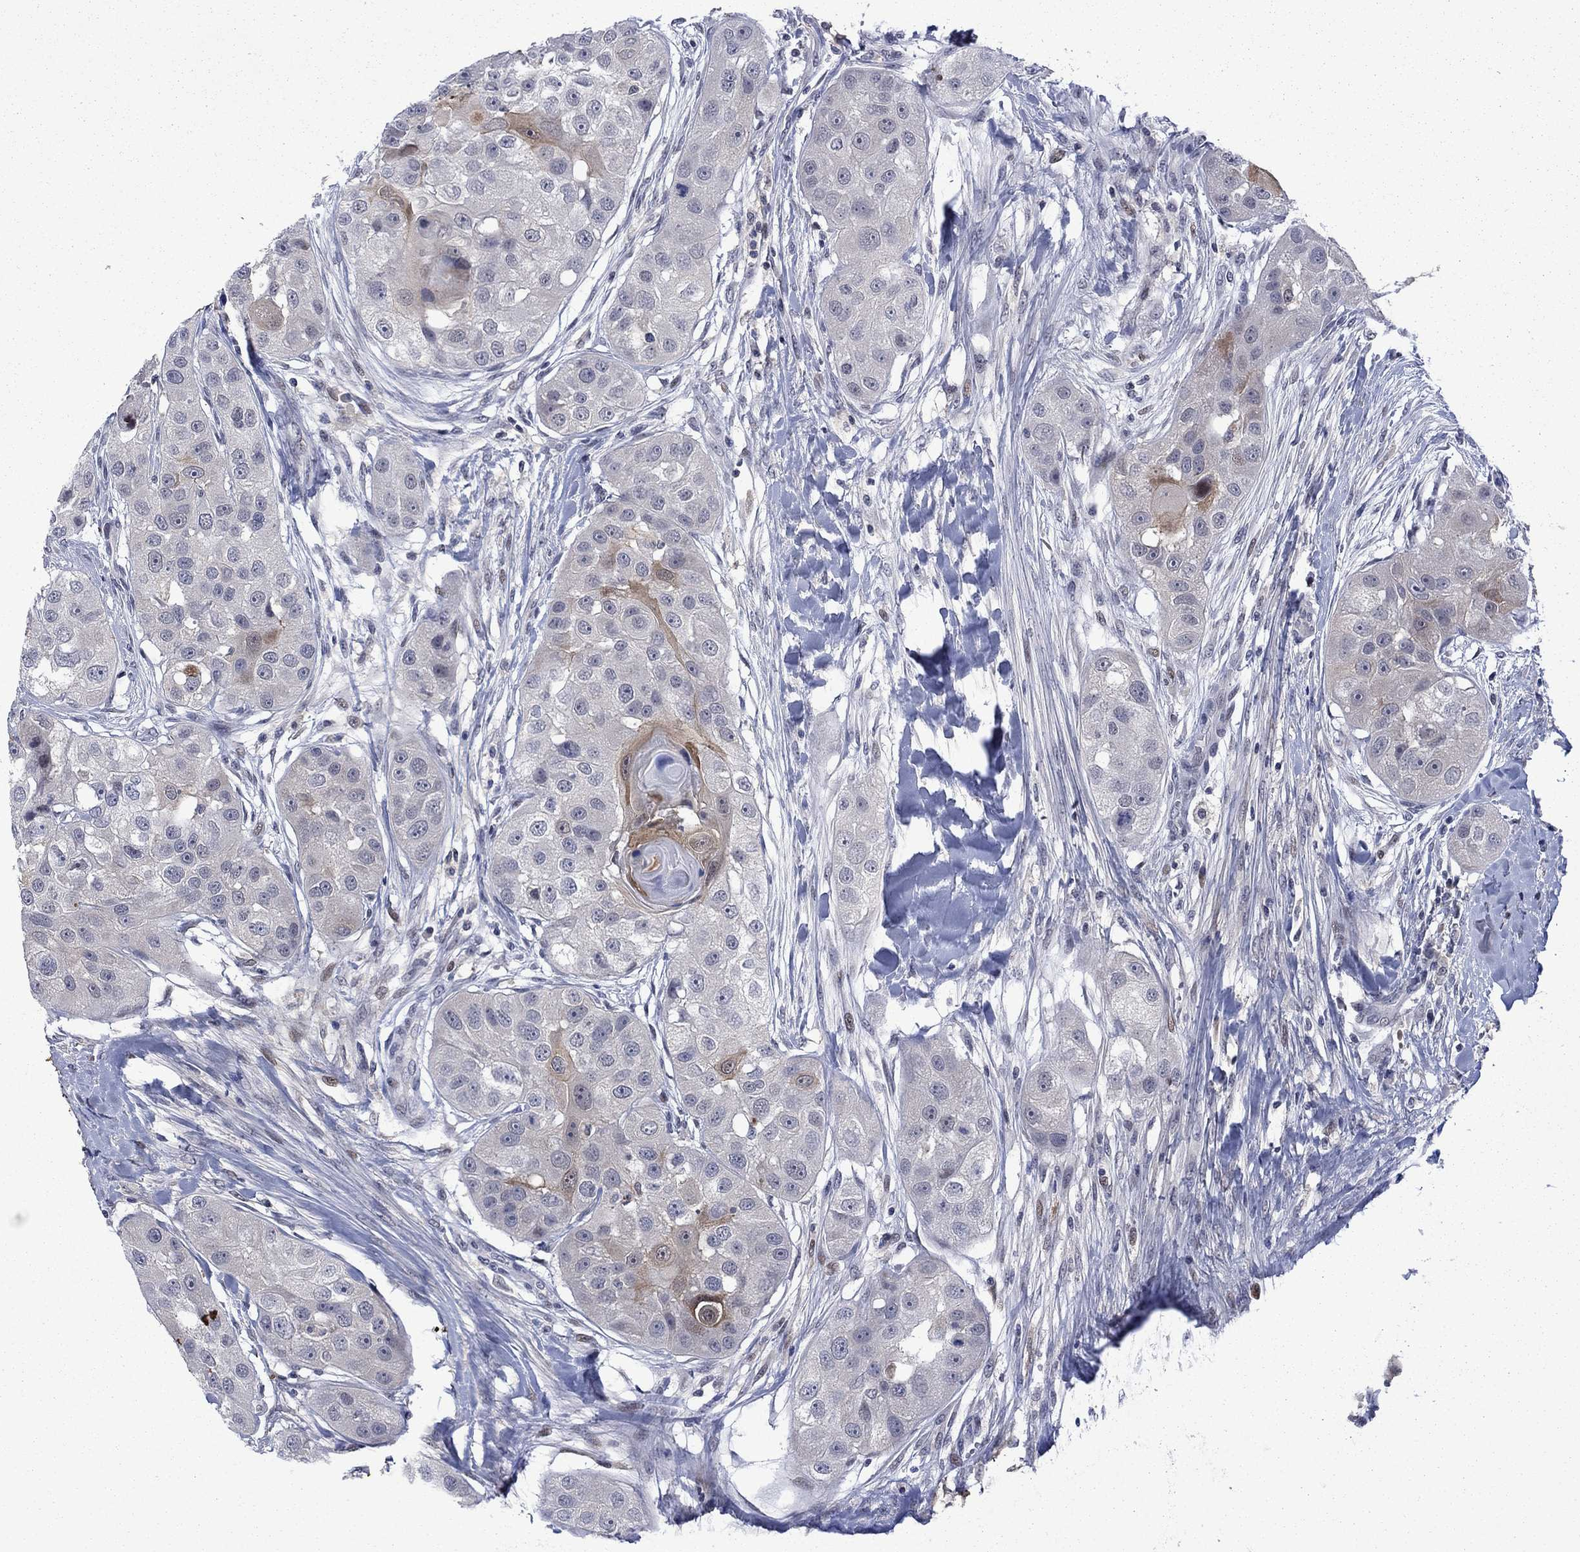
{"staining": {"intensity": "moderate", "quantity": "<25%", "location": "cytoplasmic/membranous"}, "tissue": "head and neck cancer", "cell_type": "Tumor cells", "image_type": "cancer", "snomed": [{"axis": "morphology", "description": "Normal tissue, NOS"}, {"axis": "morphology", "description": "Squamous cell carcinoma, NOS"}, {"axis": "topography", "description": "Skeletal muscle"}, {"axis": "topography", "description": "Head-Neck"}], "caption": "Protein staining by immunohistochemistry (IHC) displays moderate cytoplasmic/membranous positivity in approximately <25% of tumor cells in squamous cell carcinoma (head and neck).", "gene": "AGL", "patient": {"sex": "male", "age": 51}}